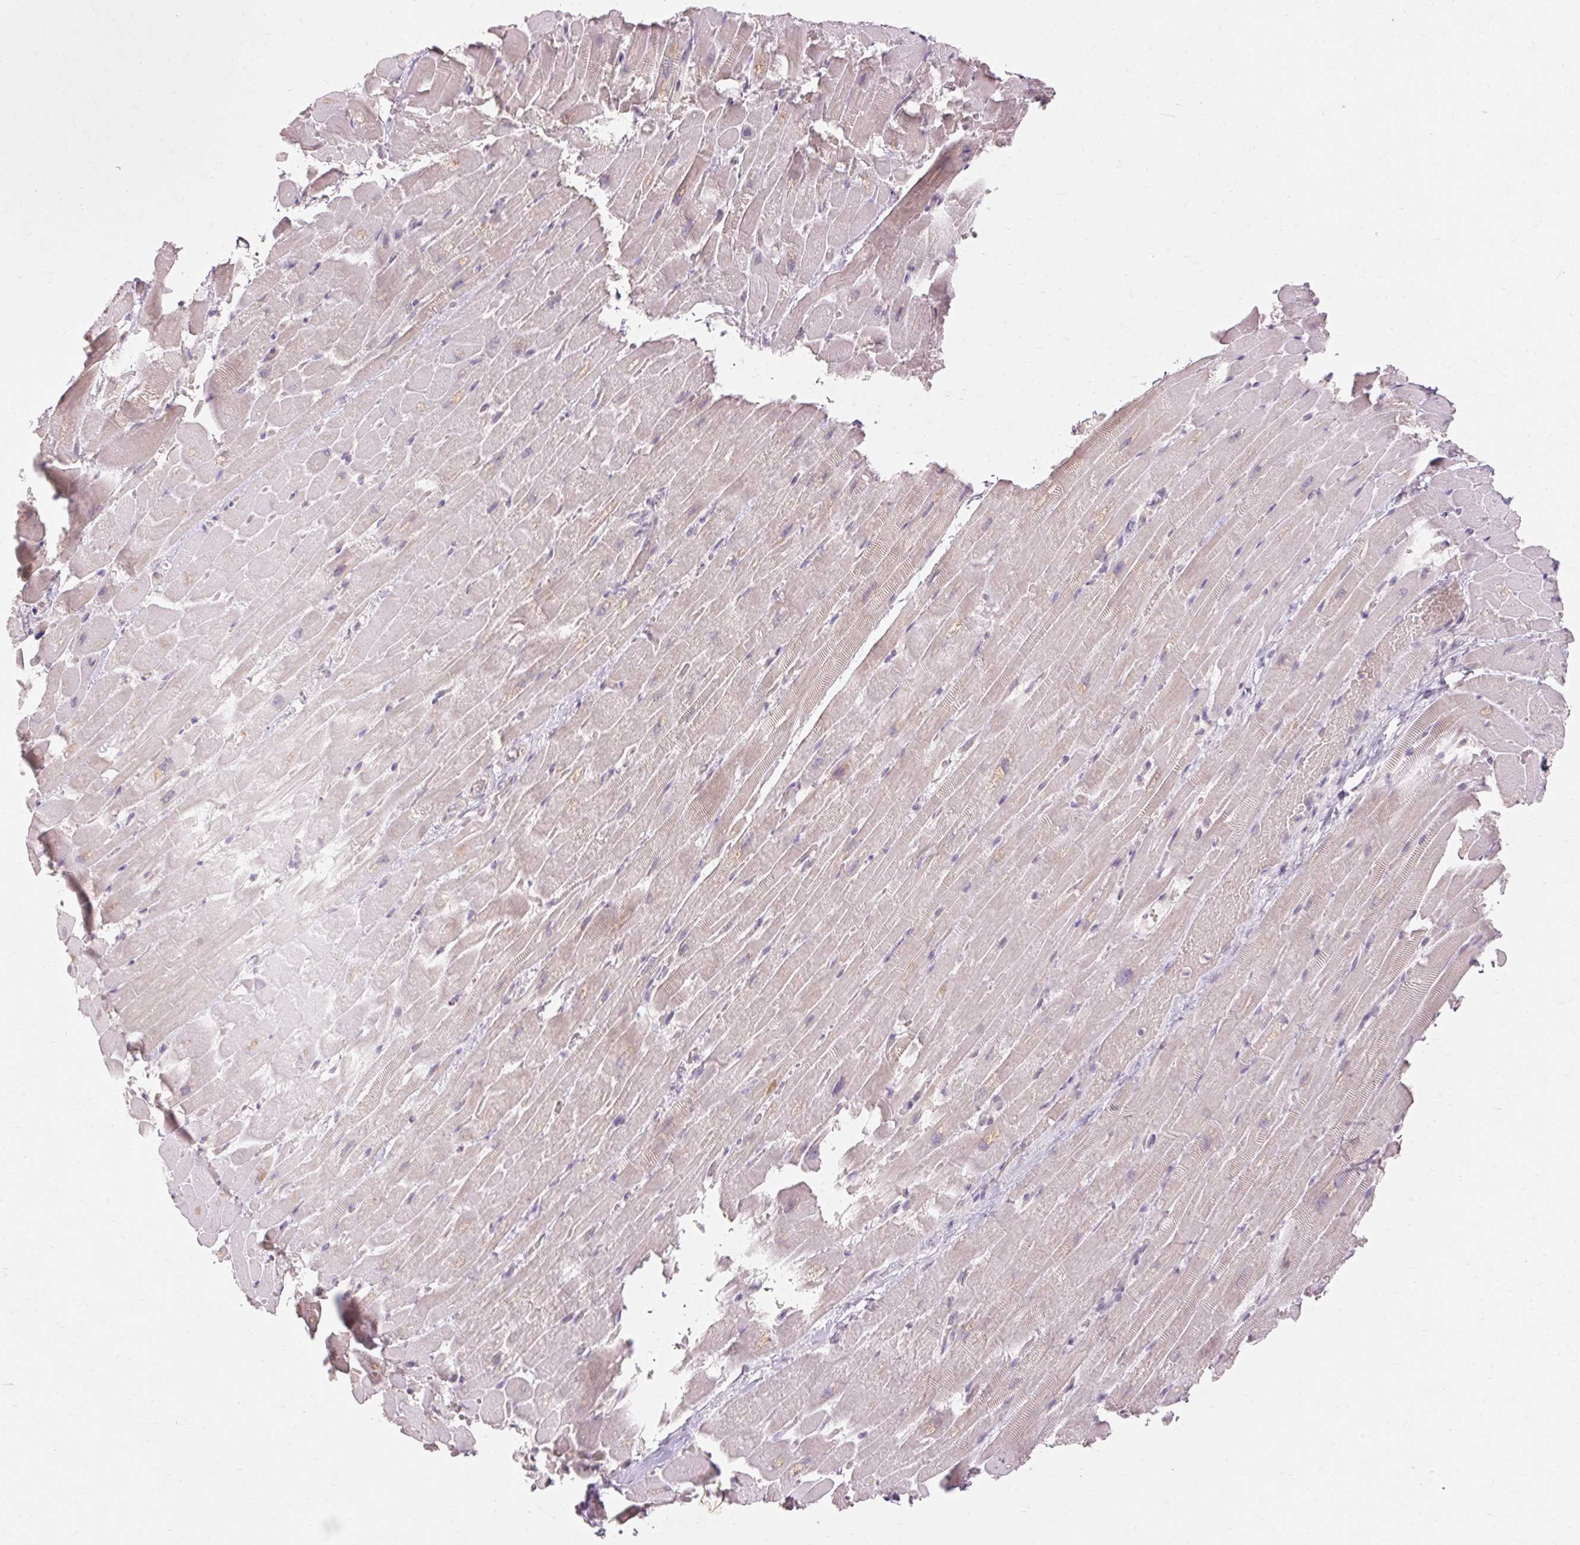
{"staining": {"intensity": "weak", "quantity": "<25%", "location": "cytoplasmic/membranous"}, "tissue": "heart muscle", "cell_type": "Cardiomyocytes", "image_type": "normal", "snomed": [{"axis": "morphology", "description": "Normal tissue, NOS"}, {"axis": "topography", "description": "Heart"}], "caption": "Immunohistochemical staining of unremarkable heart muscle reveals no significant expression in cardiomyocytes.", "gene": "SKP2", "patient": {"sex": "male", "age": 37}}